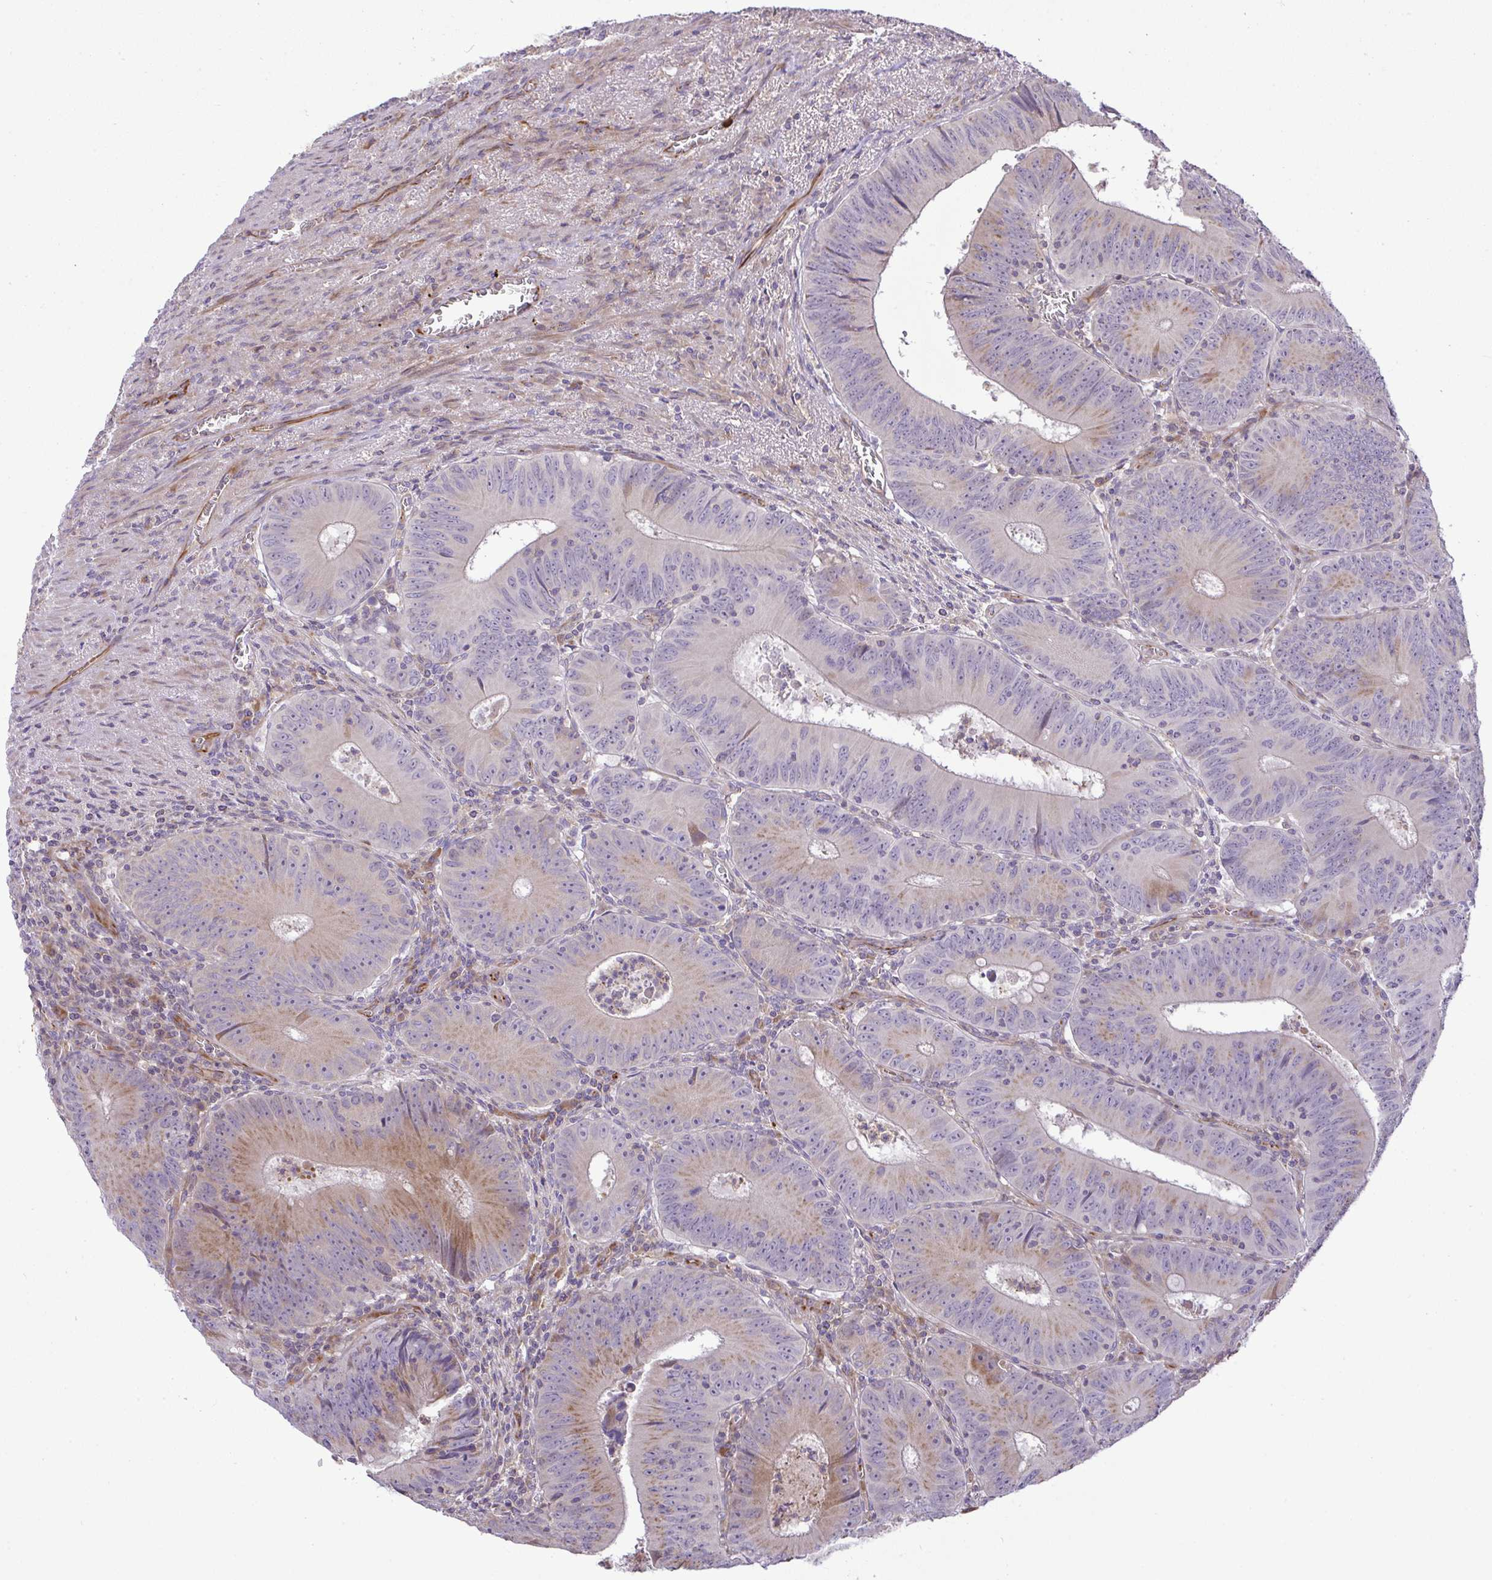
{"staining": {"intensity": "moderate", "quantity": "<25%", "location": "cytoplasmic/membranous"}, "tissue": "colorectal cancer", "cell_type": "Tumor cells", "image_type": "cancer", "snomed": [{"axis": "morphology", "description": "Adenocarcinoma, NOS"}, {"axis": "topography", "description": "Rectum"}], "caption": "A high-resolution micrograph shows immunohistochemistry staining of colorectal cancer (adenocarcinoma), which reveals moderate cytoplasmic/membranous positivity in approximately <25% of tumor cells.", "gene": "GRID2", "patient": {"sex": "female", "age": 72}}